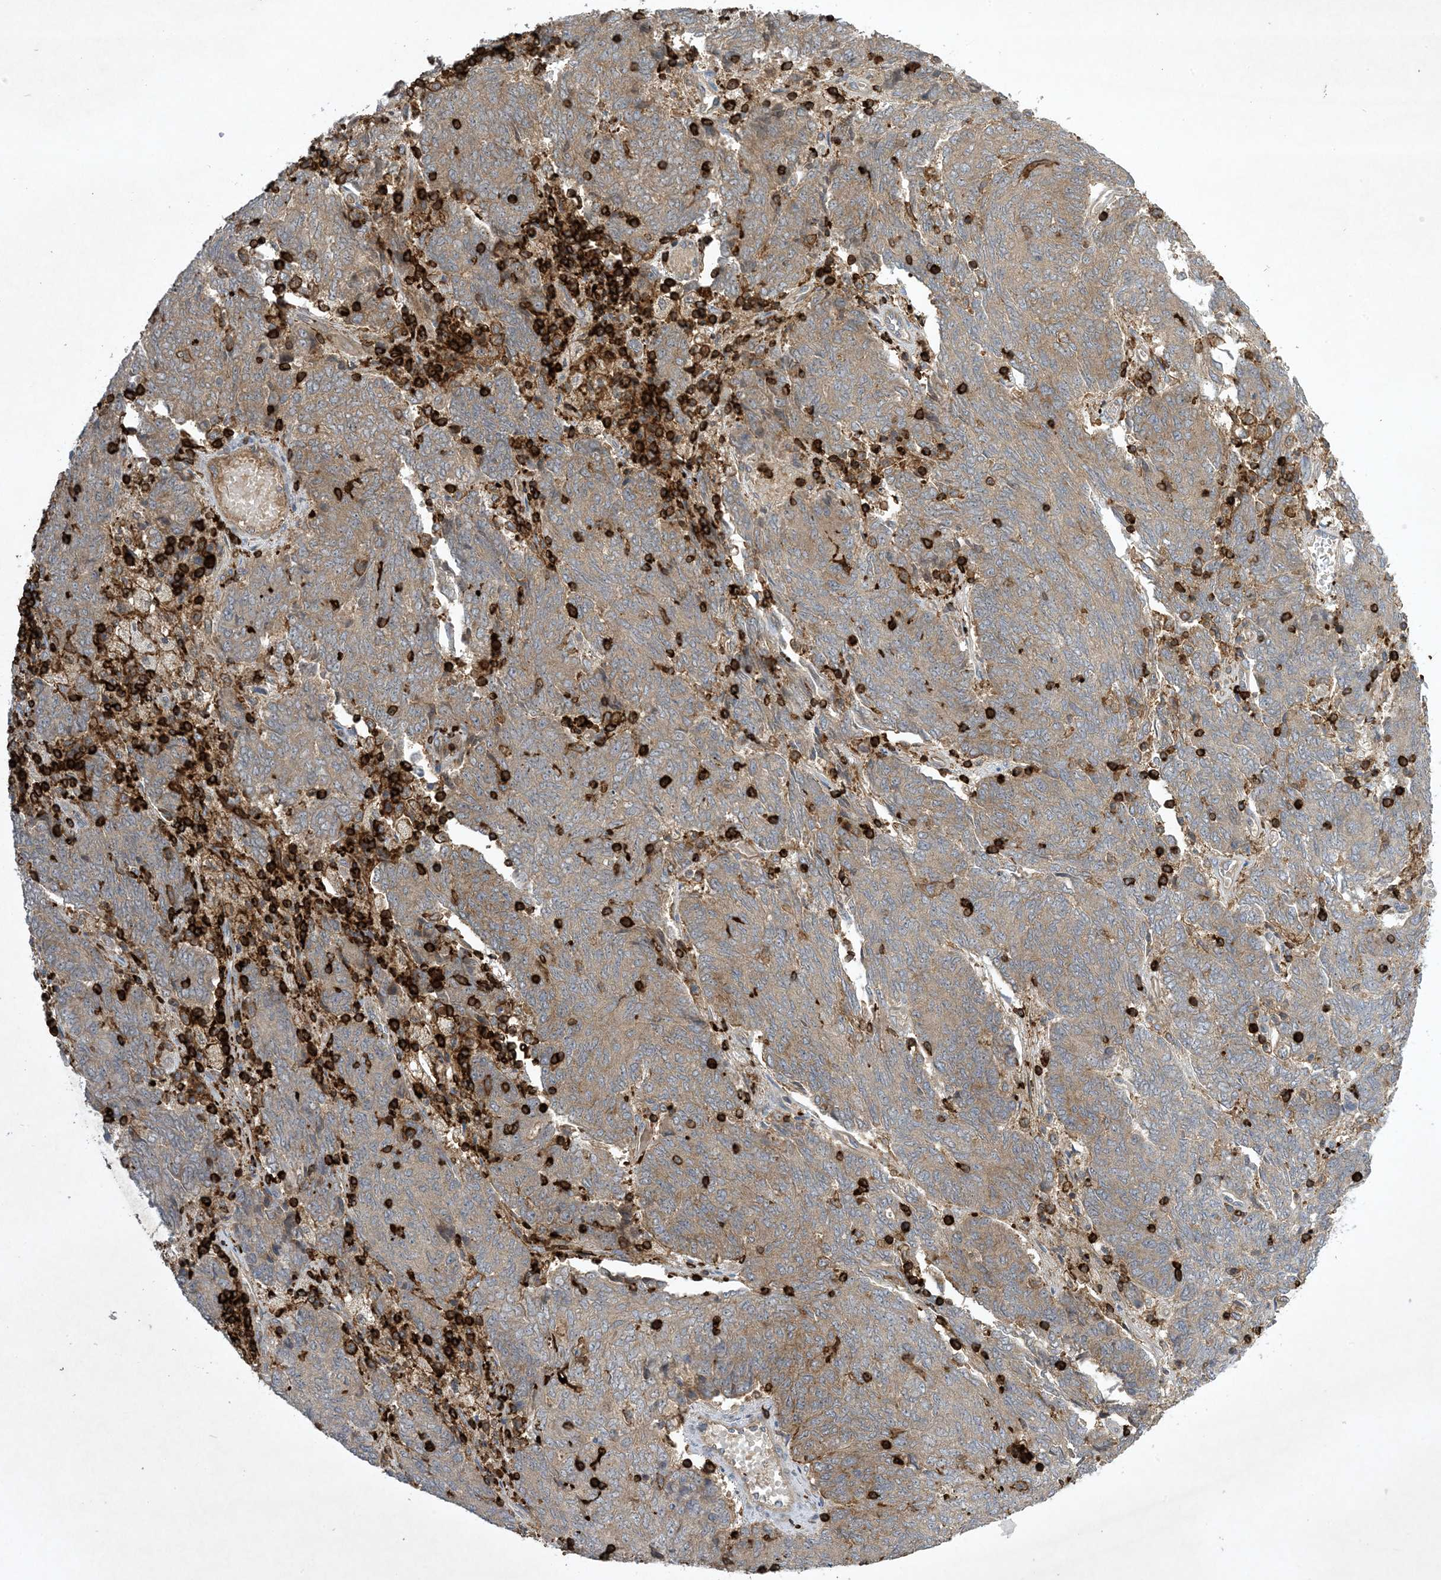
{"staining": {"intensity": "moderate", "quantity": ">75%", "location": "cytoplasmic/membranous"}, "tissue": "endometrial cancer", "cell_type": "Tumor cells", "image_type": "cancer", "snomed": [{"axis": "morphology", "description": "Adenocarcinoma, NOS"}, {"axis": "topography", "description": "Endometrium"}], "caption": "Endometrial cancer stained with a protein marker demonstrates moderate staining in tumor cells.", "gene": "AK9", "patient": {"sex": "female", "age": 80}}